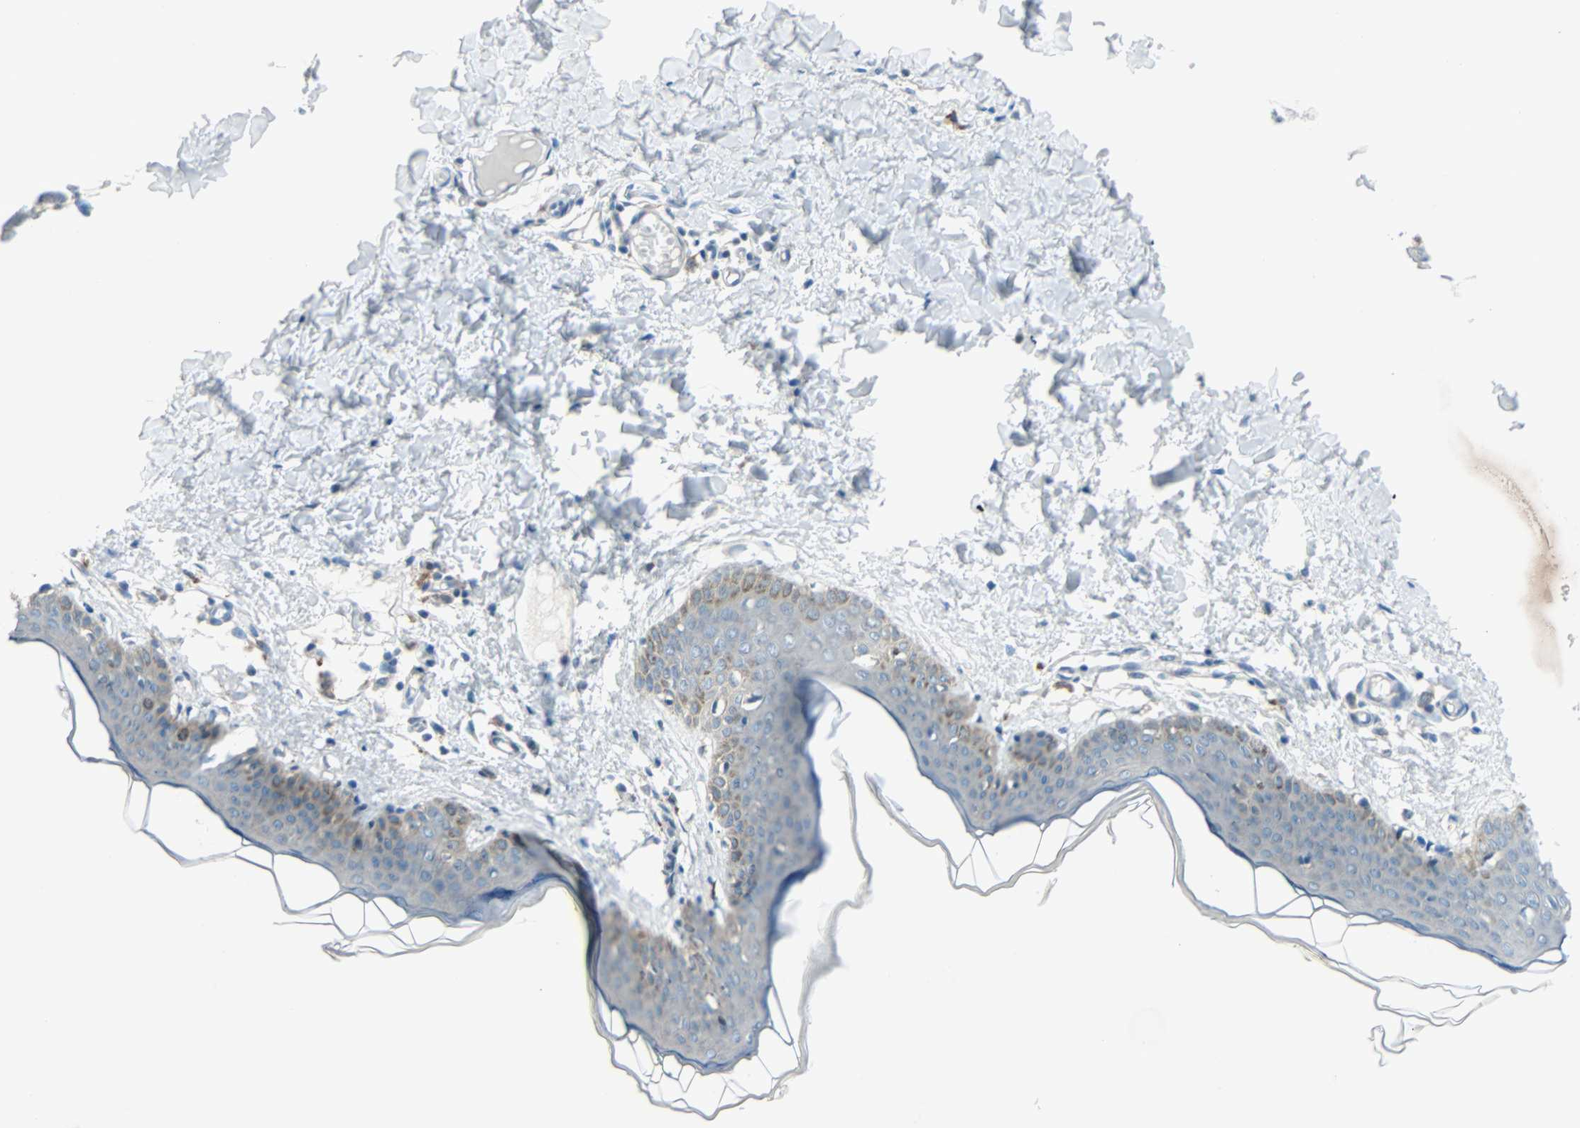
{"staining": {"intensity": "negative", "quantity": "none", "location": "none"}, "tissue": "skin", "cell_type": "Fibroblasts", "image_type": "normal", "snomed": [{"axis": "morphology", "description": "Normal tissue, NOS"}, {"axis": "topography", "description": "Skin"}], "caption": "Skin stained for a protein using IHC exhibits no expression fibroblasts.", "gene": "SMIM8", "patient": {"sex": "female", "age": 17}}